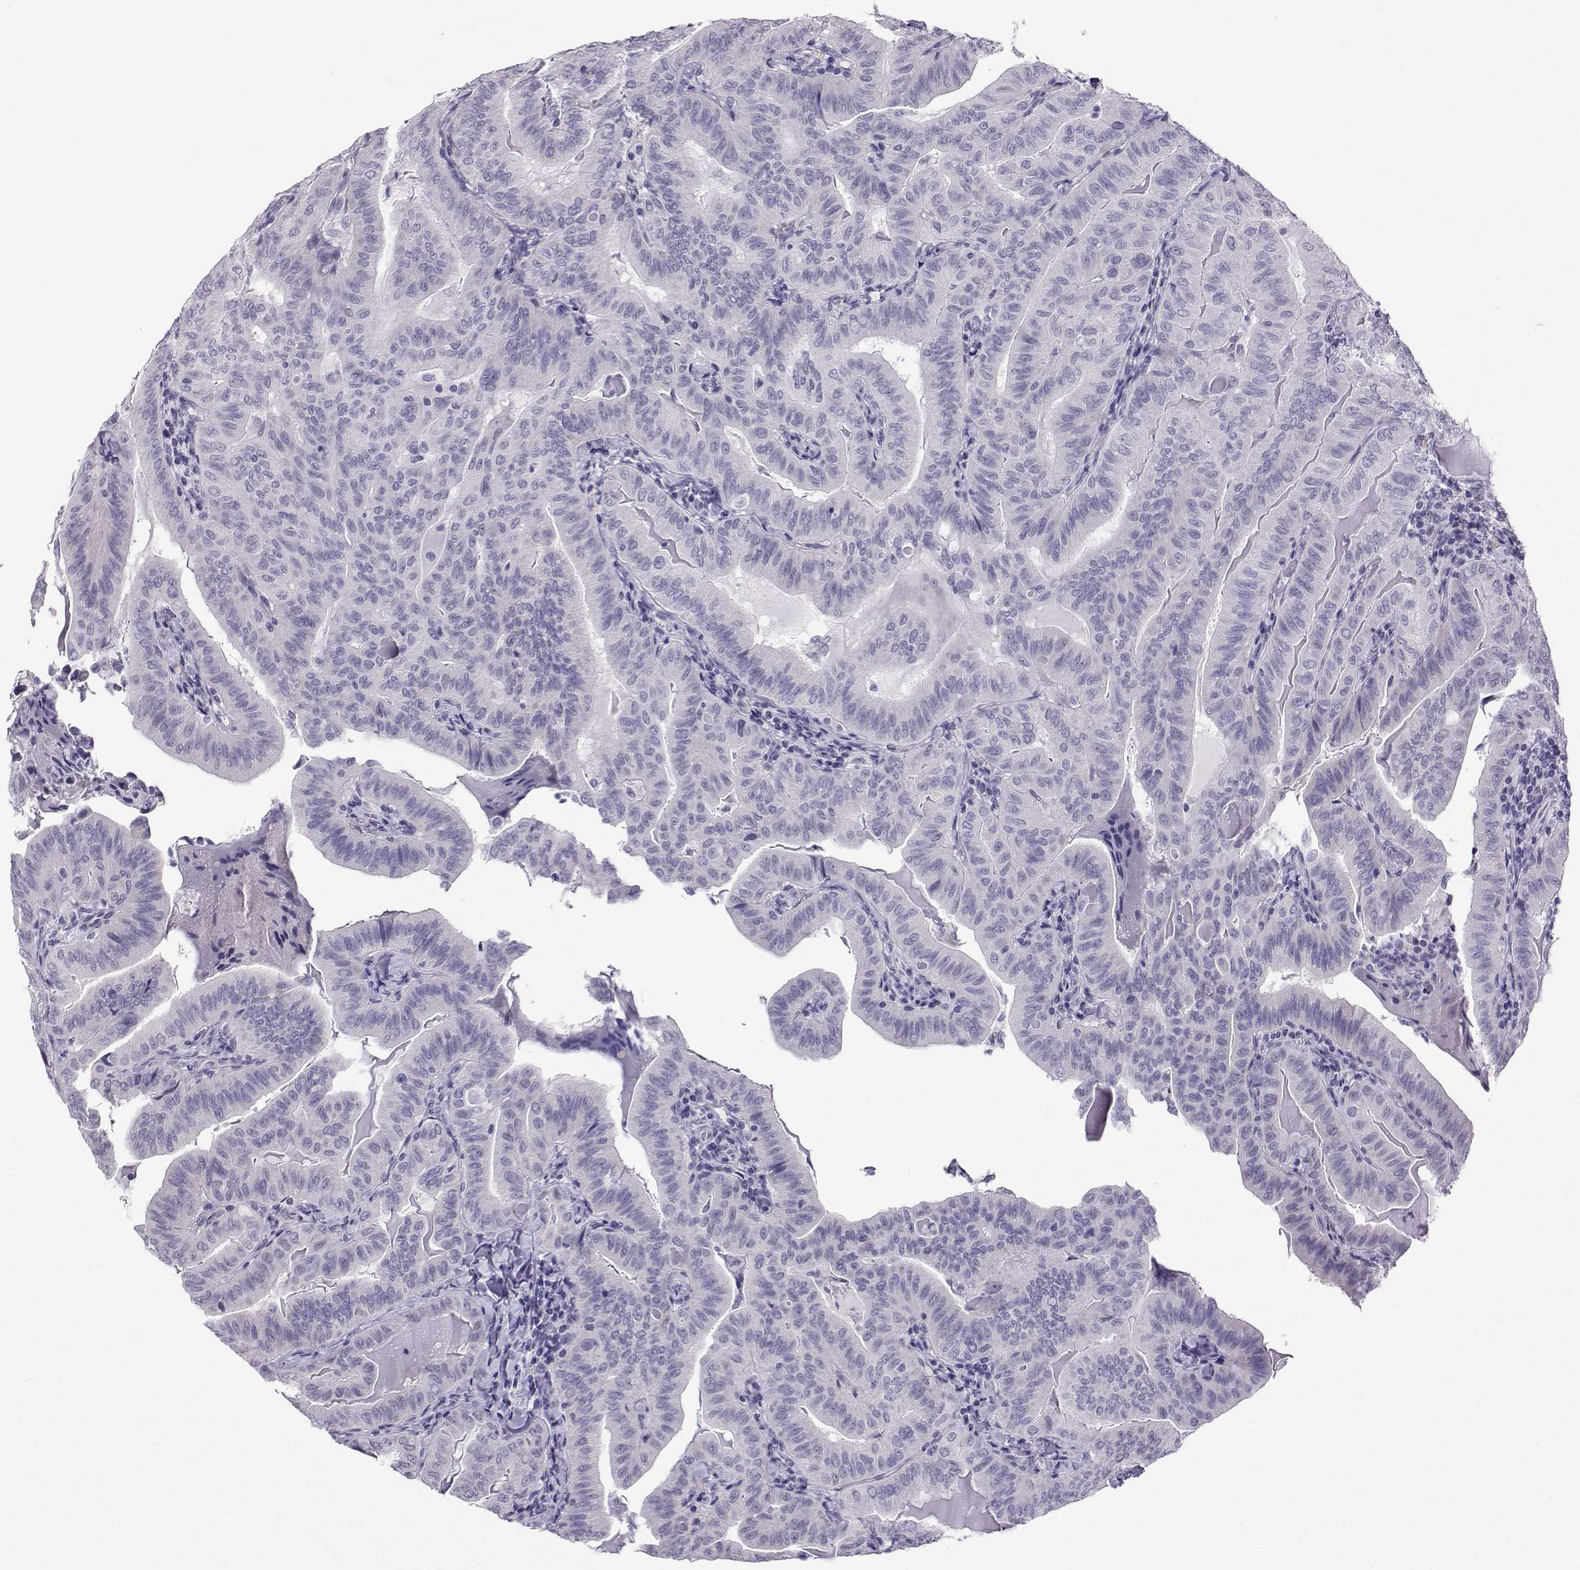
{"staining": {"intensity": "negative", "quantity": "none", "location": "none"}, "tissue": "thyroid cancer", "cell_type": "Tumor cells", "image_type": "cancer", "snomed": [{"axis": "morphology", "description": "Papillary adenocarcinoma, NOS"}, {"axis": "topography", "description": "Thyroid gland"}], "caption": "Histopathology image shows no significant protein positivity in tumor cells of thyroid cancer (papillary adenocarcinoma).", "gene": "KIF17", "patient": {"sex": "female", "age": 68}}